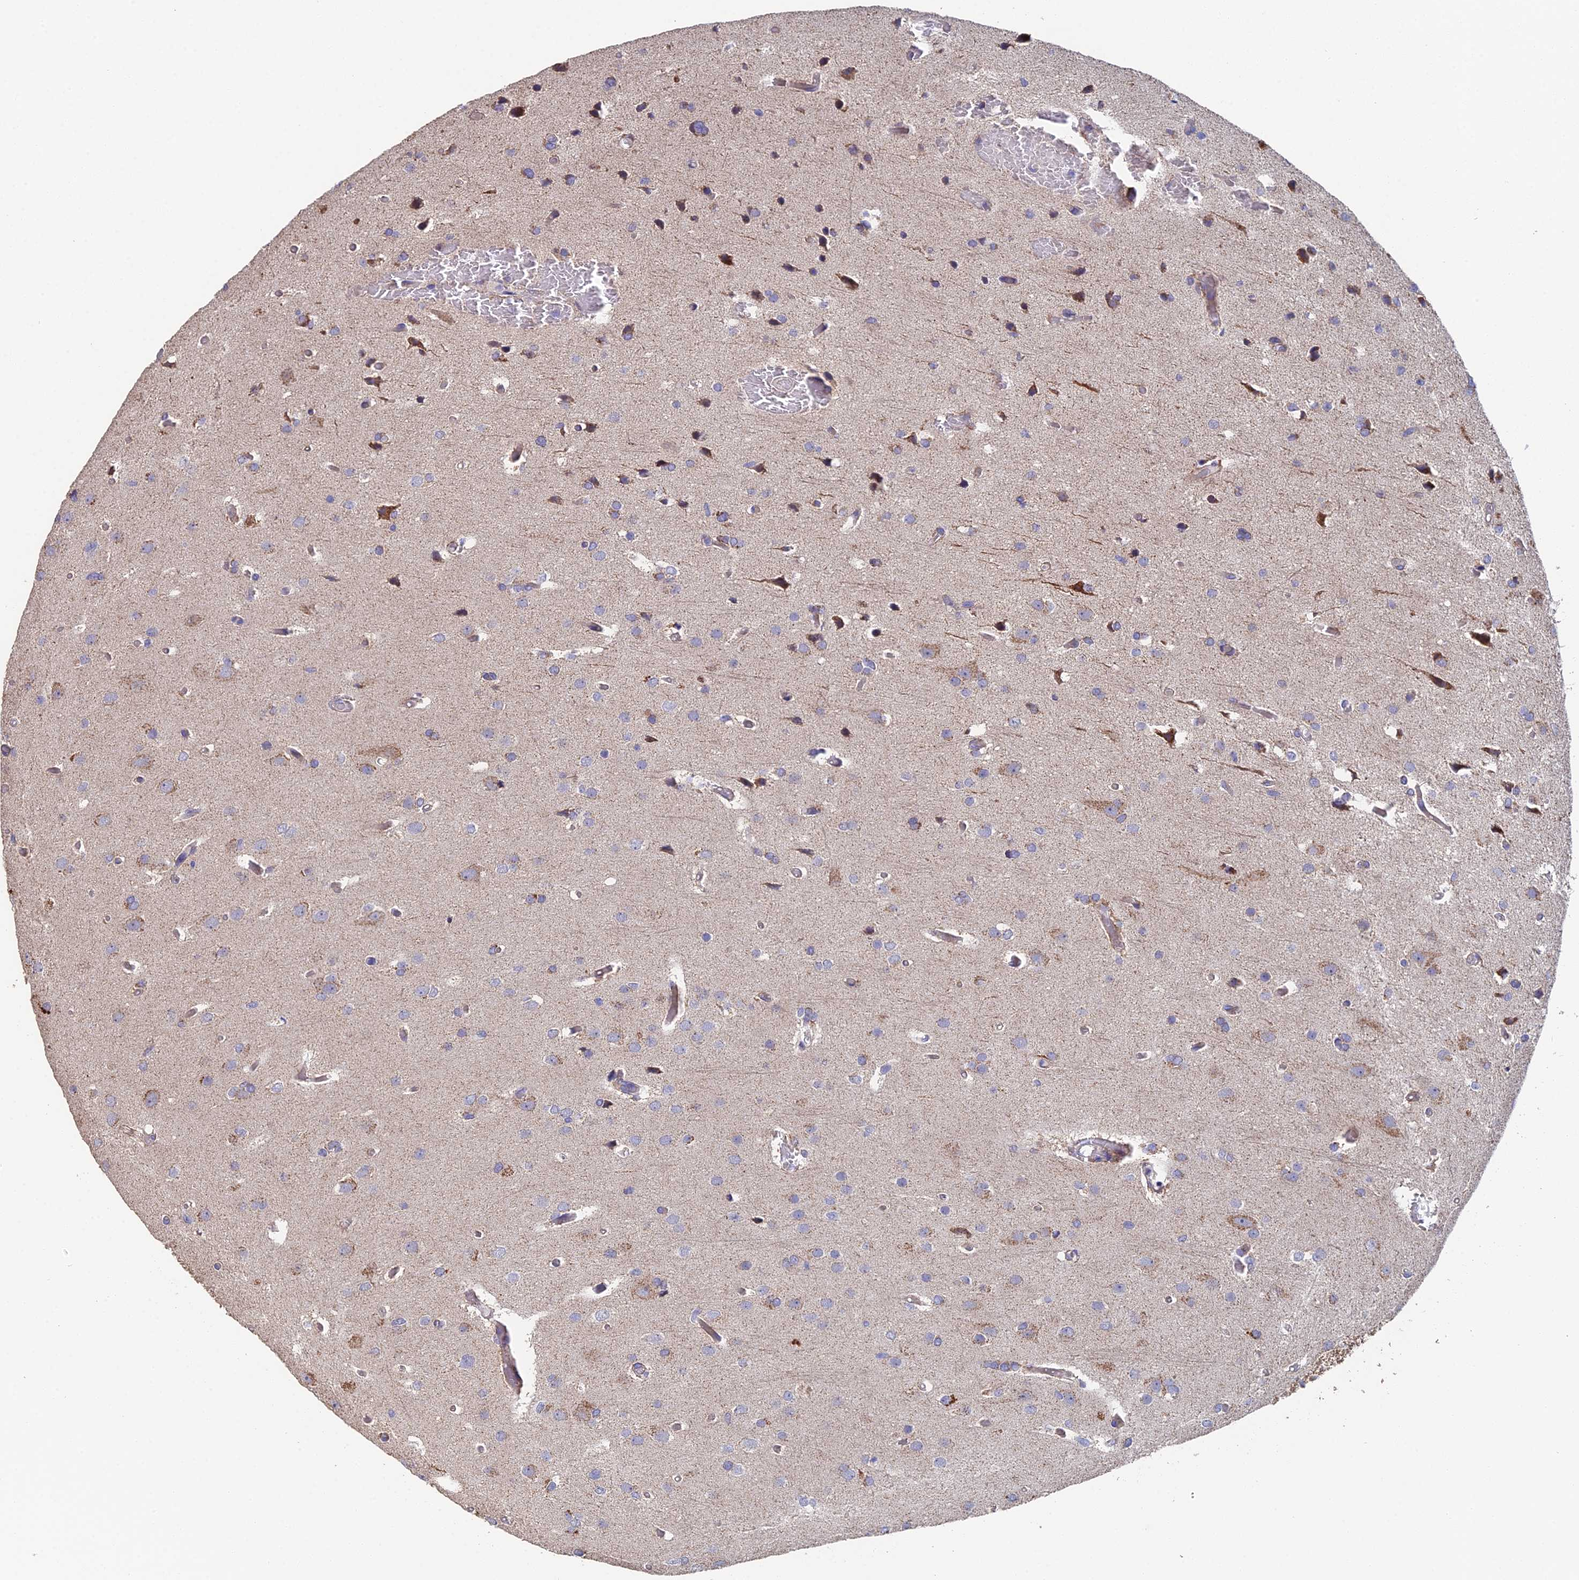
{"staining": {"intensity": "weak", "quantity": "<25%", "location": "cytoplasmic/membranous"}, "tissue": "glioma", "cell_type": "Tumor cells", "image_type": "cancer", "snomed": [{"axis": "morphology", "description": "Glioma, malignant, High grade"}, {"axis": "topography", "description": "Brain"}], "caption": "Malignant glioma (high-grade) was stained to show a protein in brown. There is no significant positivity in tumor cells.", "gene": "ECSIT", "patient": {"sex": "female", "age": 50}}